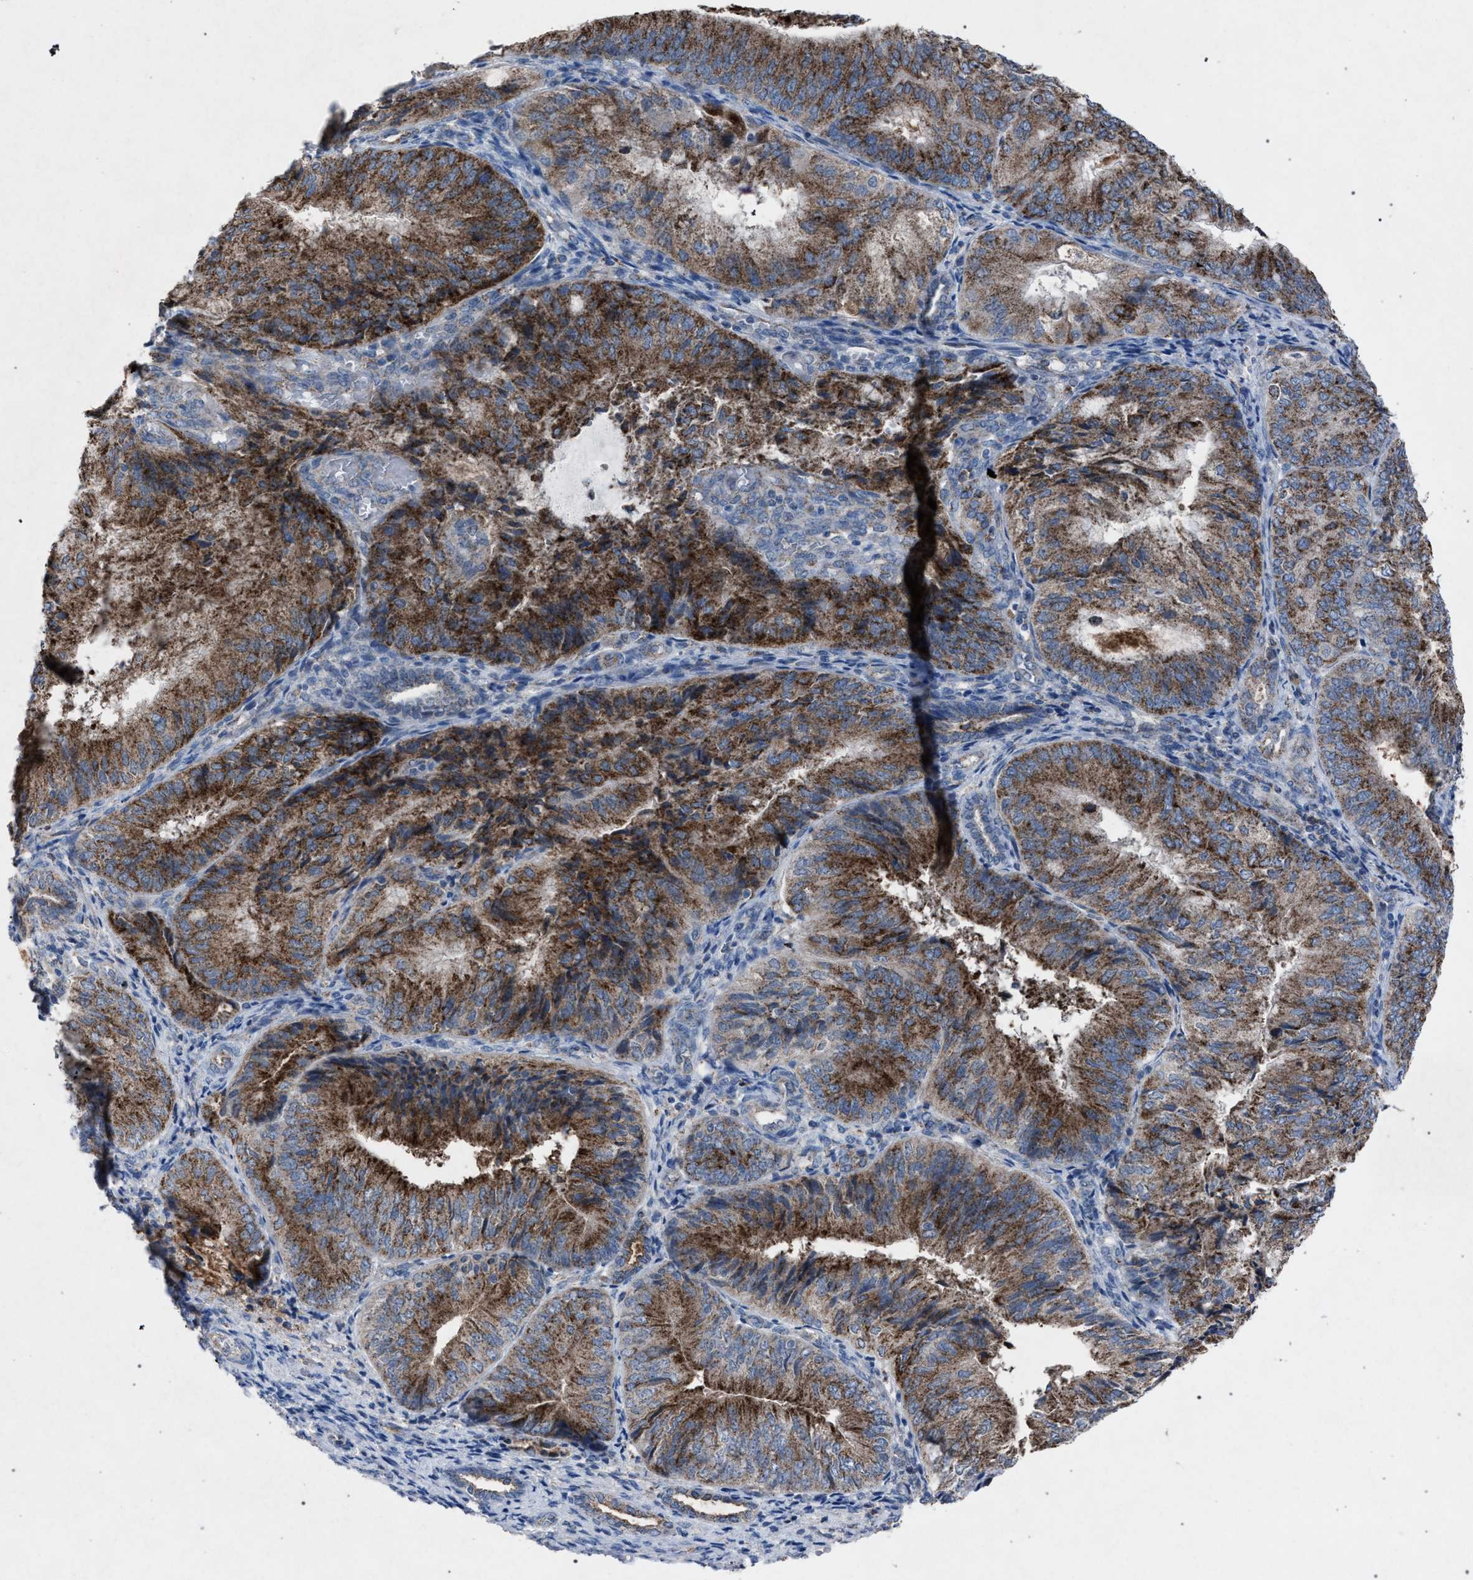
{"staining": {"intensity": "moderate", "quantity": ">75%", "location": "cytoplasmic/membranous"}, "tissue": "endometrial cancer", "cell_type": "Tumor cells", "image_type": "cancer", "snomed": [{"axis": "morphology", "description": "Adenocarcinoma, NOS"}, {"axis": "topography", "description": "Endometrium"}], "caption": "Moderate cytoplasmic/membranous positivity is present in approximately >75% of tumor cells in endometrial adenocarcinoma.", "gene": "HSD17B4", "patient": {"sex": "female", "age": 81}}